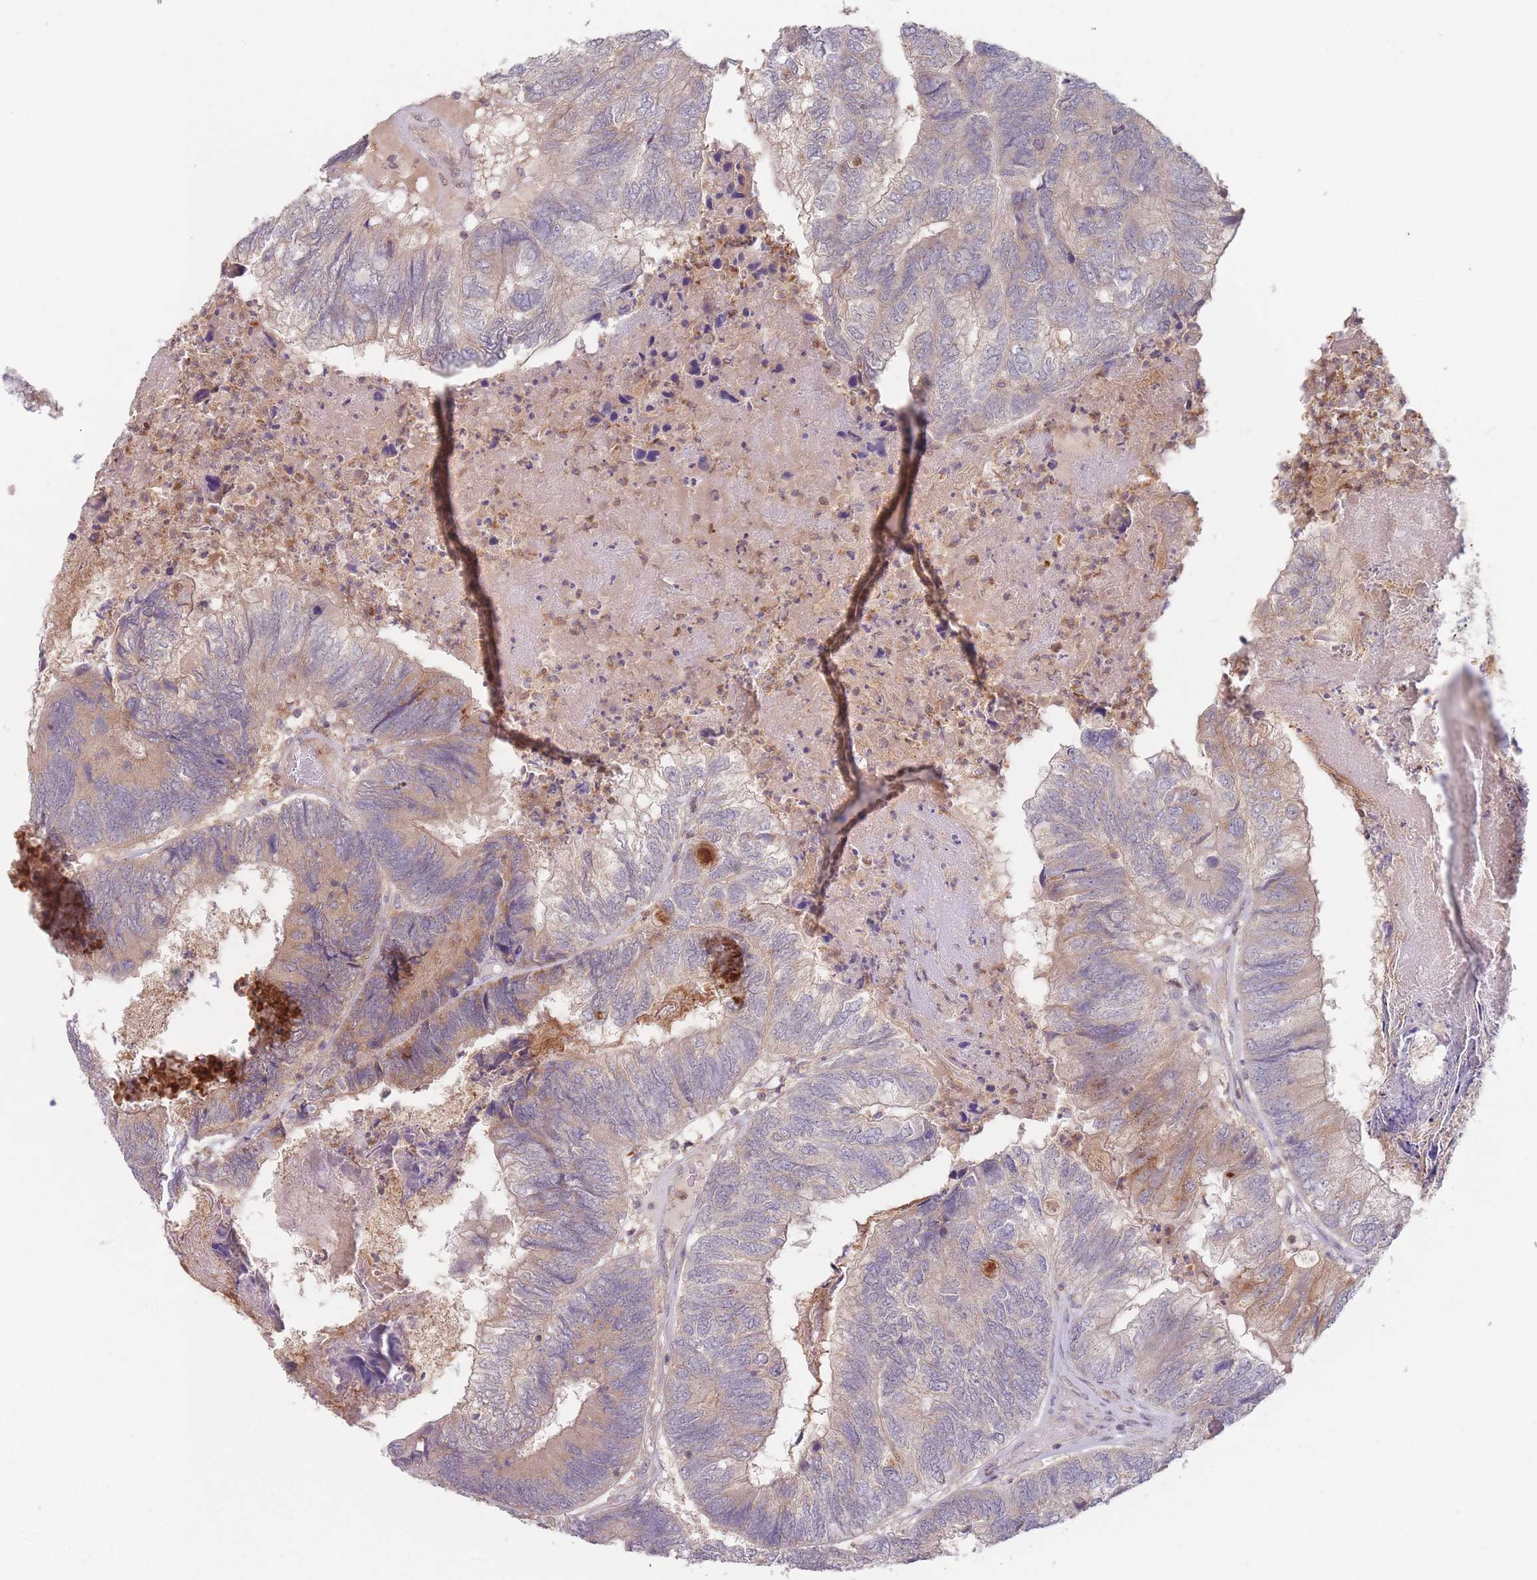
{"staining": {"intensity": "weak", "quantity": "25%-75%", "location": "cytoplasmic/membranous"}, "tissue": "colorectal cancer", "cell_type": "Tumor cells", "image_type": "cancer", "snomed": [{"axis": "morphology", "description": "Adenocarcinoma, NOS"}, {"axis": "topography", "description": "Colon"}], "caption": "High-magnification brightfield microscopy of adenocarcinoma (colorectal) stained with DAB (brown) and counterstained with hematoxylin (blue). tumor cells exhibit weak cytoplasmic/membranous expression is seen in about25%-75% of cells.", "gene": "PPM1A", "patient": {"sex": "female", "age": 67}}